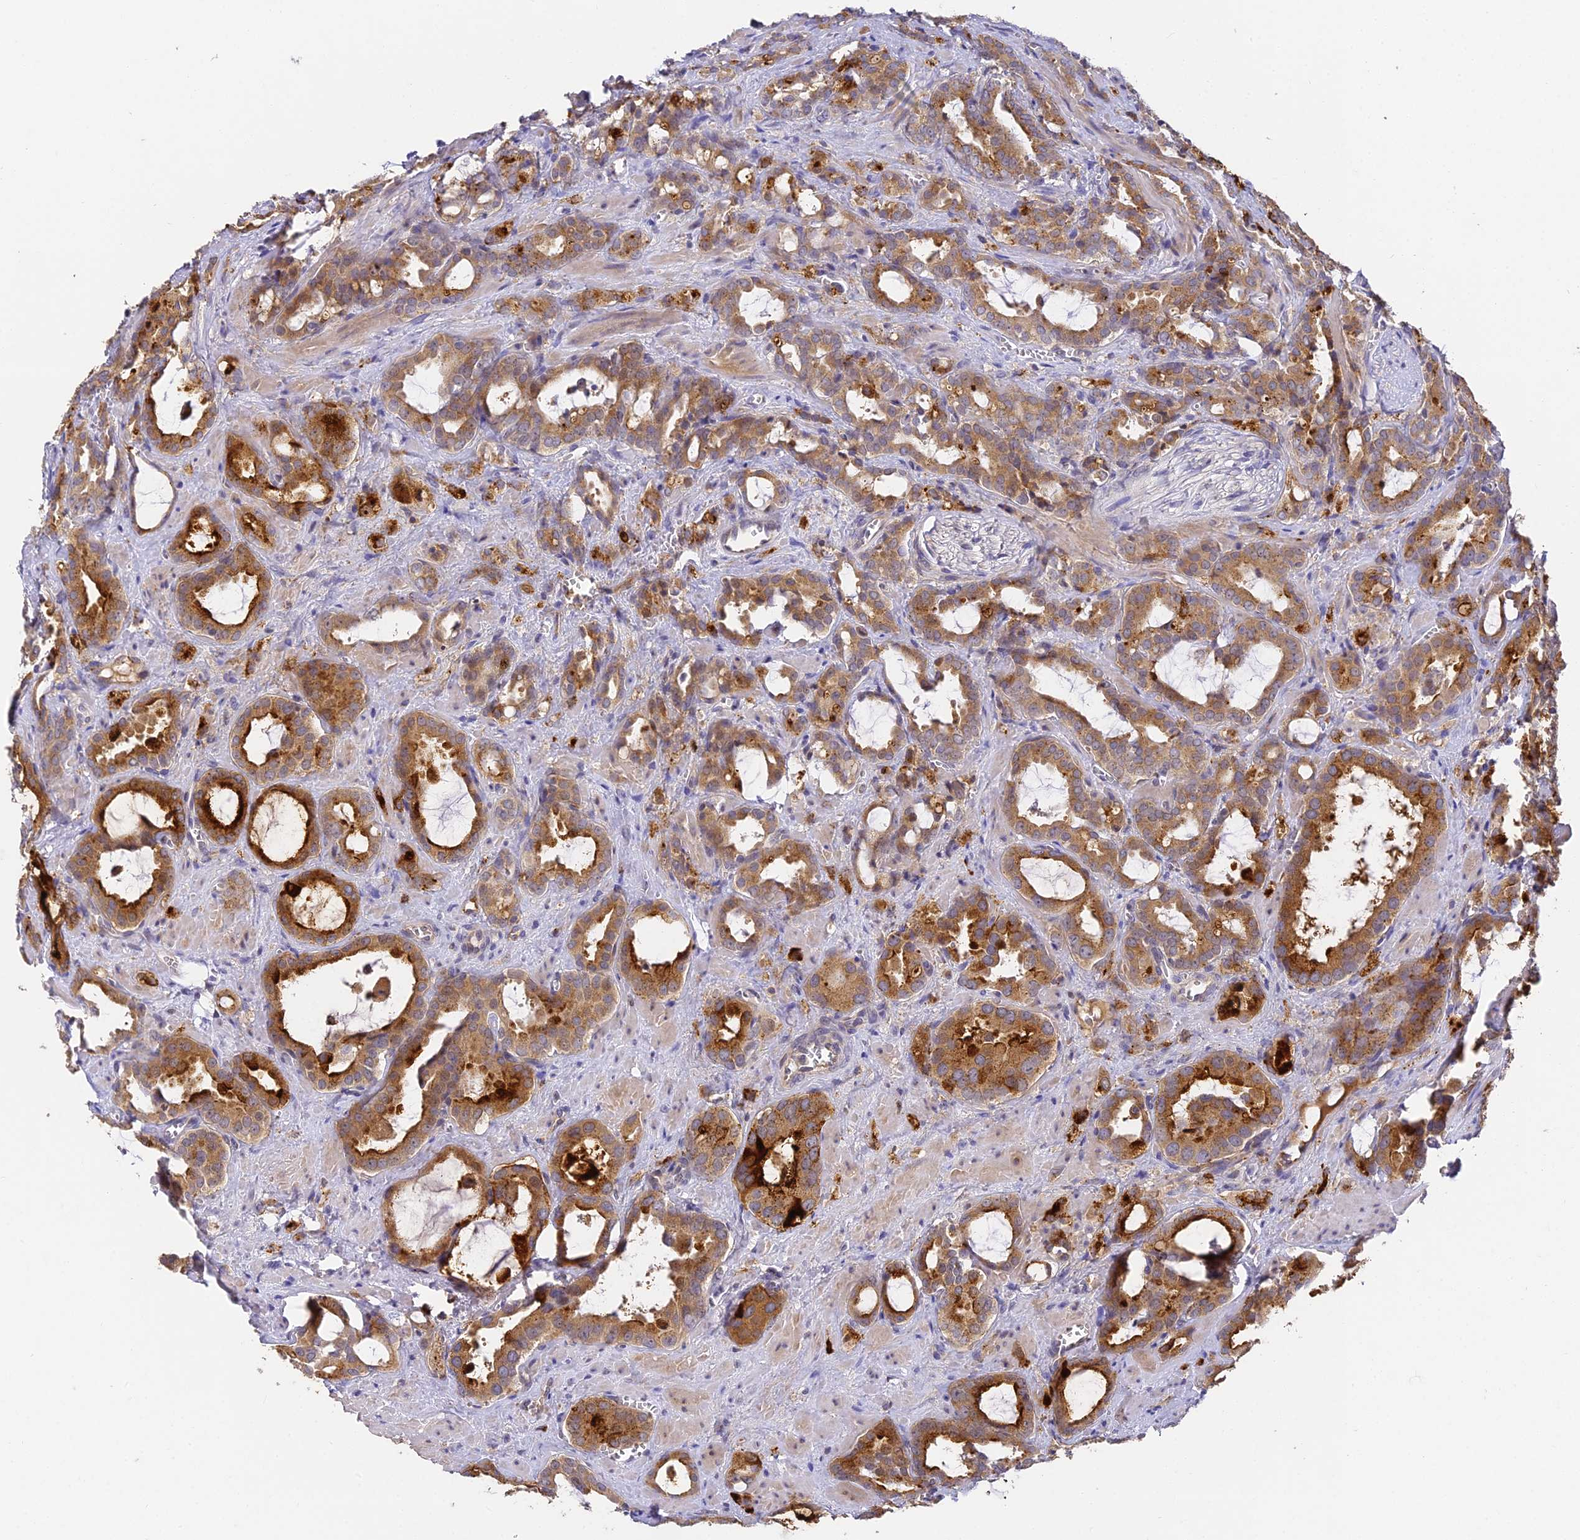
{"staining": {"intensity": "strong", "quantity": ">75%", "location": "cytoplasmic/membranous"}, "tissue": "prostate cancer", "cell_type": "Tumor cells", "image_type": "cancer", "snomed": [{"axis": "morphology", "description": "Adenocarcinoma, High grade"}, {"axis": "topography", "description": "Prostate"}], "caption": "This is a photomicrograph of immunohistochemistry (IHC) staining of prostate cancer, which shows strong staining in the cytoplasmic/membranous of tumor cells.", "gene": "DNAAF10", "patient": {"sex": "male", "age": 72}}